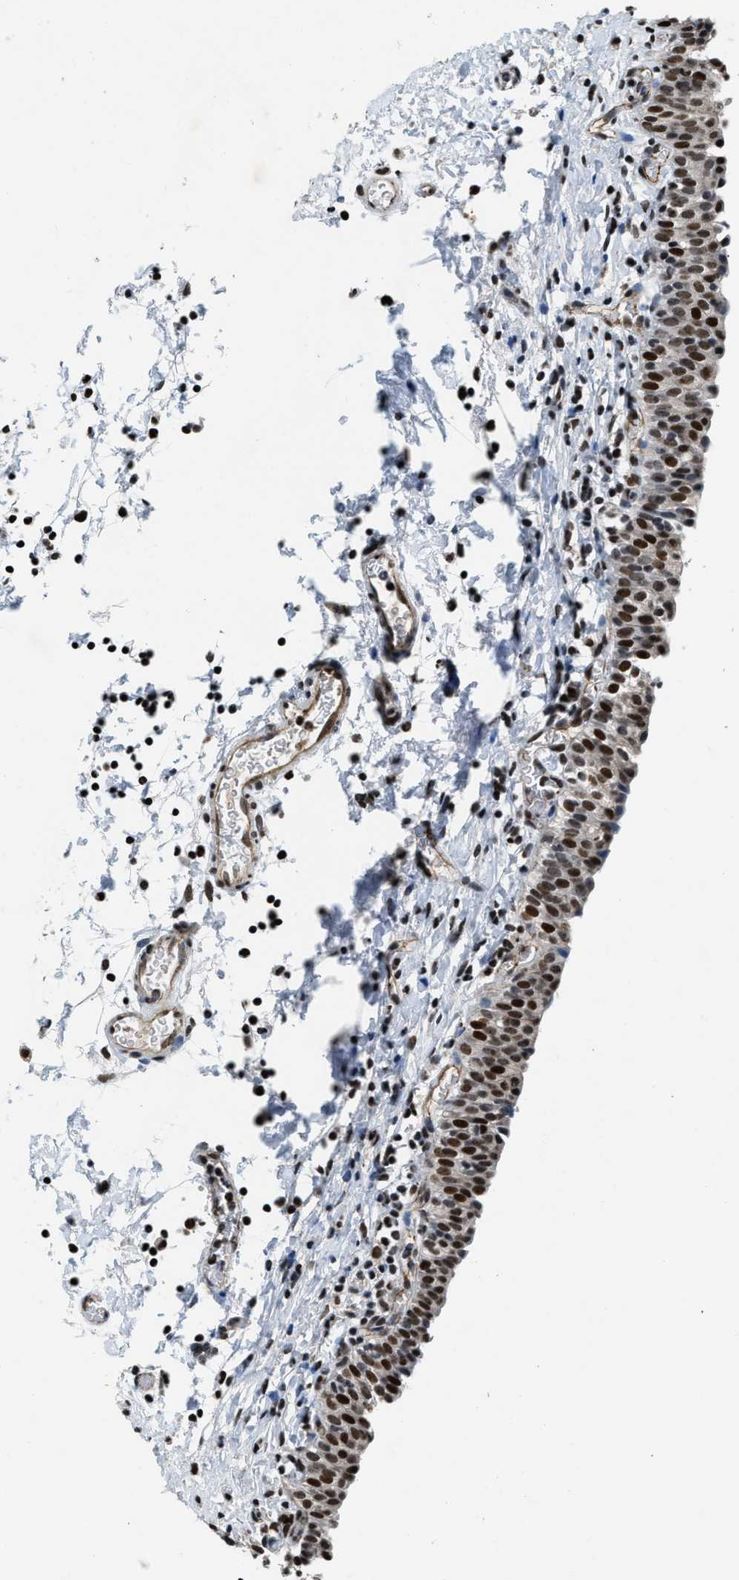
{"staining": {"intensity": "strong", "quantity": "25%-75%", "location": "nuclear"}, "tissue": "urinary bladder", "cell_type": "Urothelial cells", "image_type": "normal", "snomed": [{"axis": "morphology", "description": "Normal tissue, NOS"}, {"axis": "topography", "description": "Urinary bladder"}], "caption": "Protein expression analysis of normal urinary bladder shows strong nuclear expression in about 25%-75% of urothelial cells.", "gene": "CCNE1", "patient": {"sex": "male", "age": 55}}